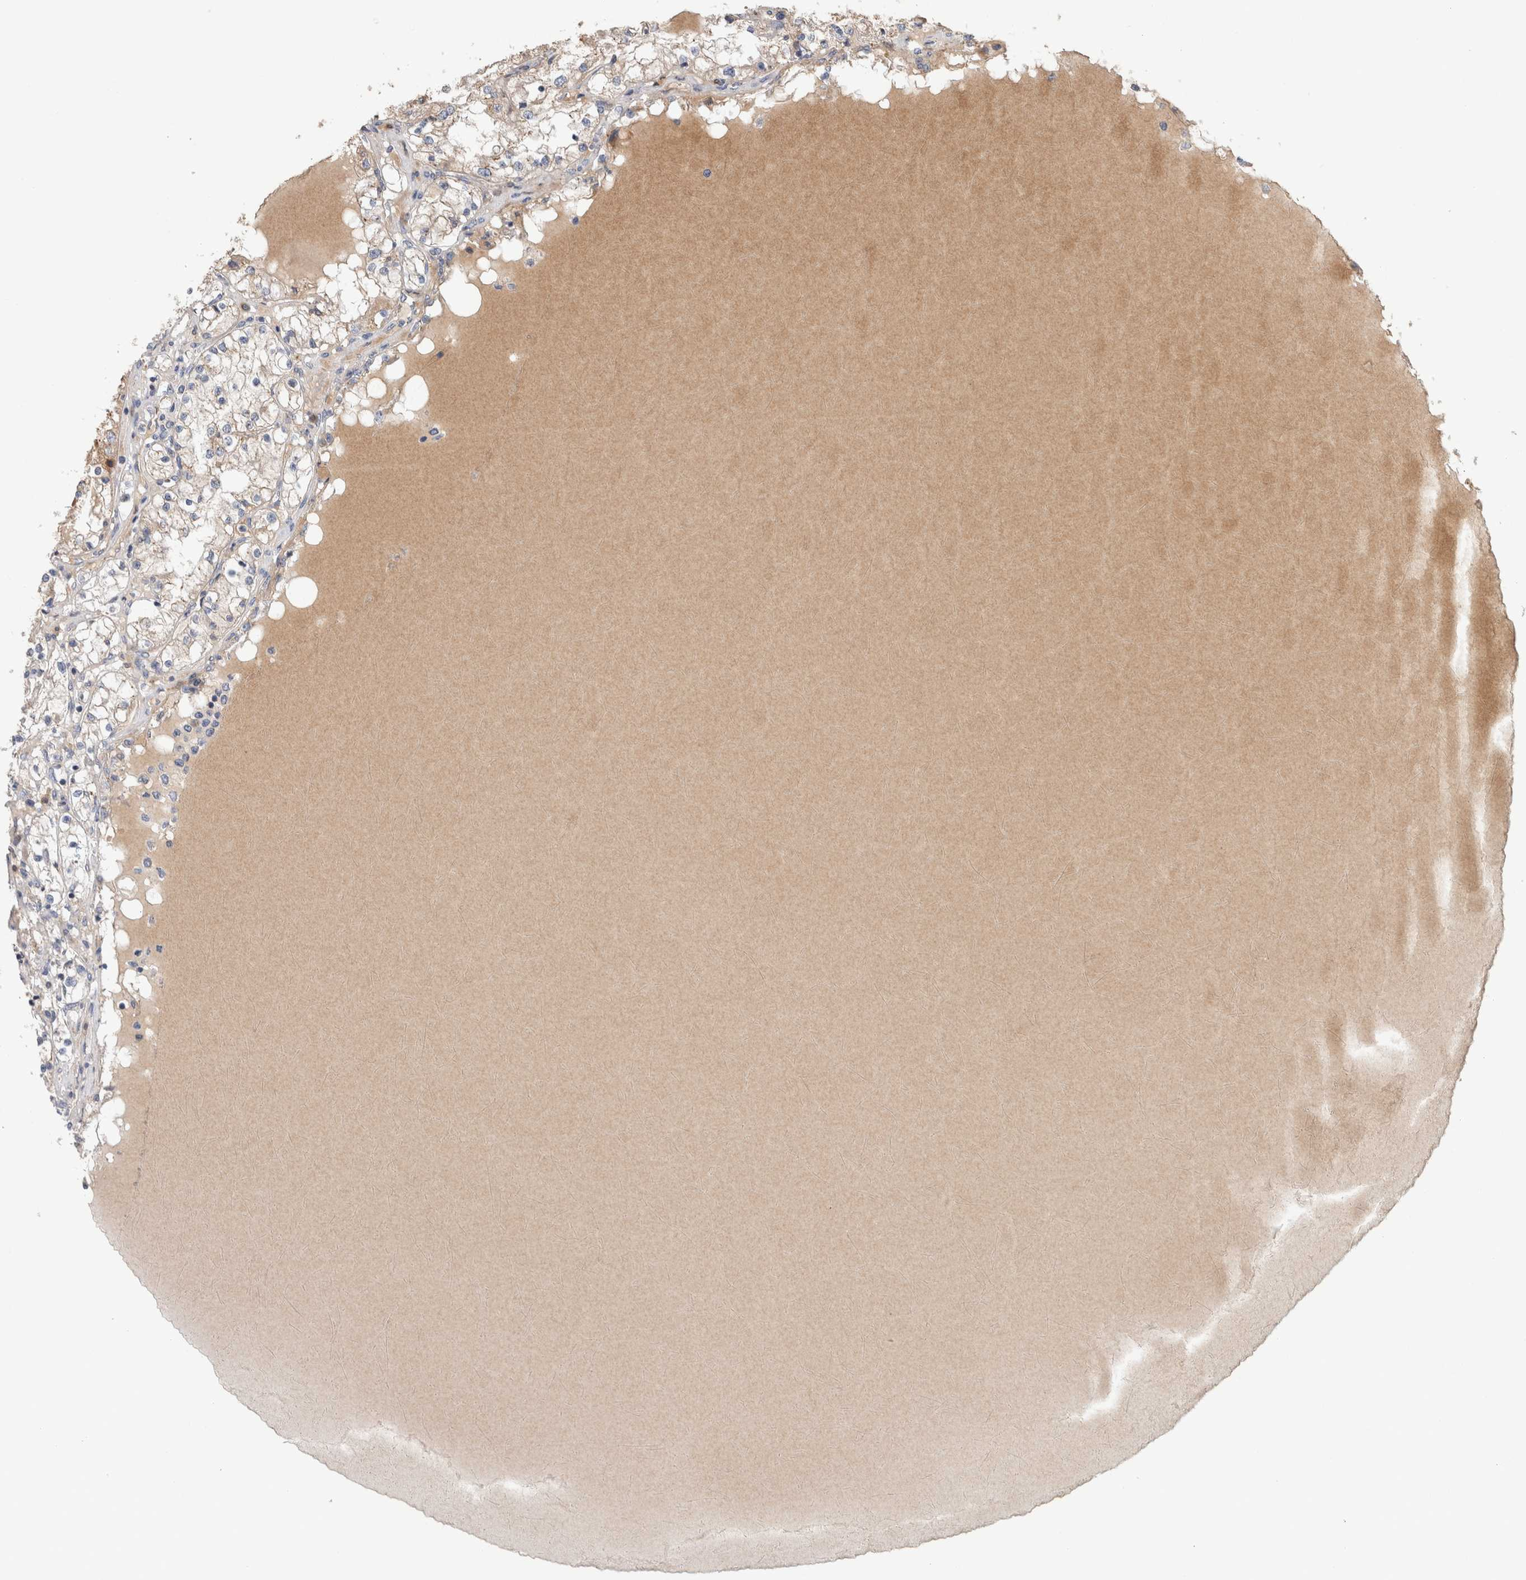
{"staining": {"intensity": "negative", "quantity": "none", "location": "none"}, "tissue": "renal cancer", "cell_type": "Tumor cells", "image_type": "cancer", "snomed": [{"axis": "morphology", "description": "Adenocarcinoma, NOS"}, {"axis": "topography", "description": "Kidney"}], "caption": "The histopathology image exhibits no significant positivity in tumor cells of renal cancer (adenocarcinoma). (Brightfield microscopy of DAB (3,3'-diaminobenzidine) immunohistochemistry at high magnification).", "gene": "IARS2", "patient": {"sex": "male", "age": 68}}